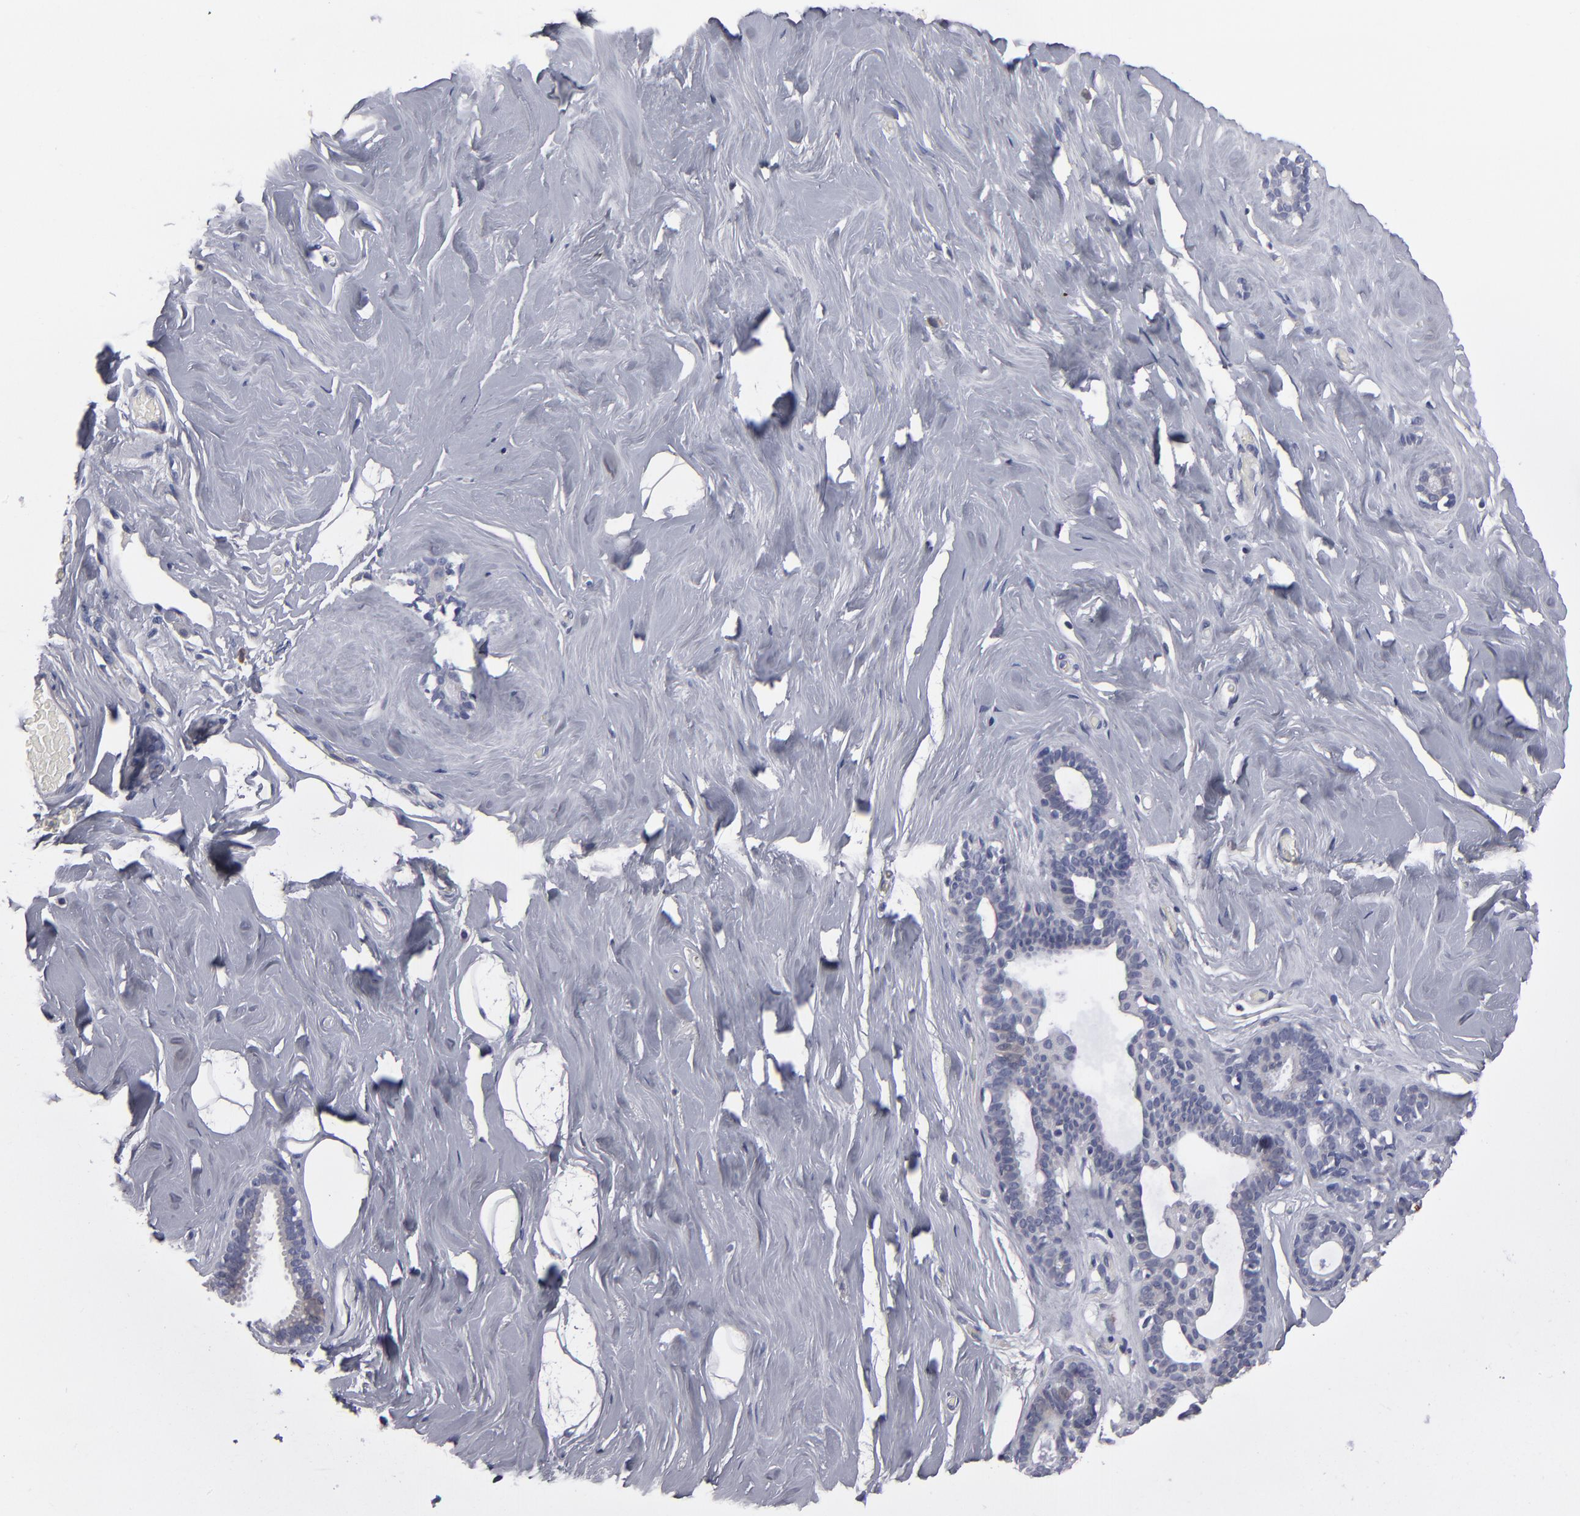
{"staining": {"intensity": "negative", "quantity": "none", "location": "none"}, "tissue": "breast", "cell_type": "Adipocytes", "image_type": "normal", "snomed": [{"axis": "morphology", "description": "Normal tissue, NOS"}, {"axis": "topography", "description": "Breast"}], "caption": "Protein analysis of unremarkable breast exhibits no significant staining in adipocytes.", "gene": "CCDC80", "patient": {"sex": "female", "age": 75}}